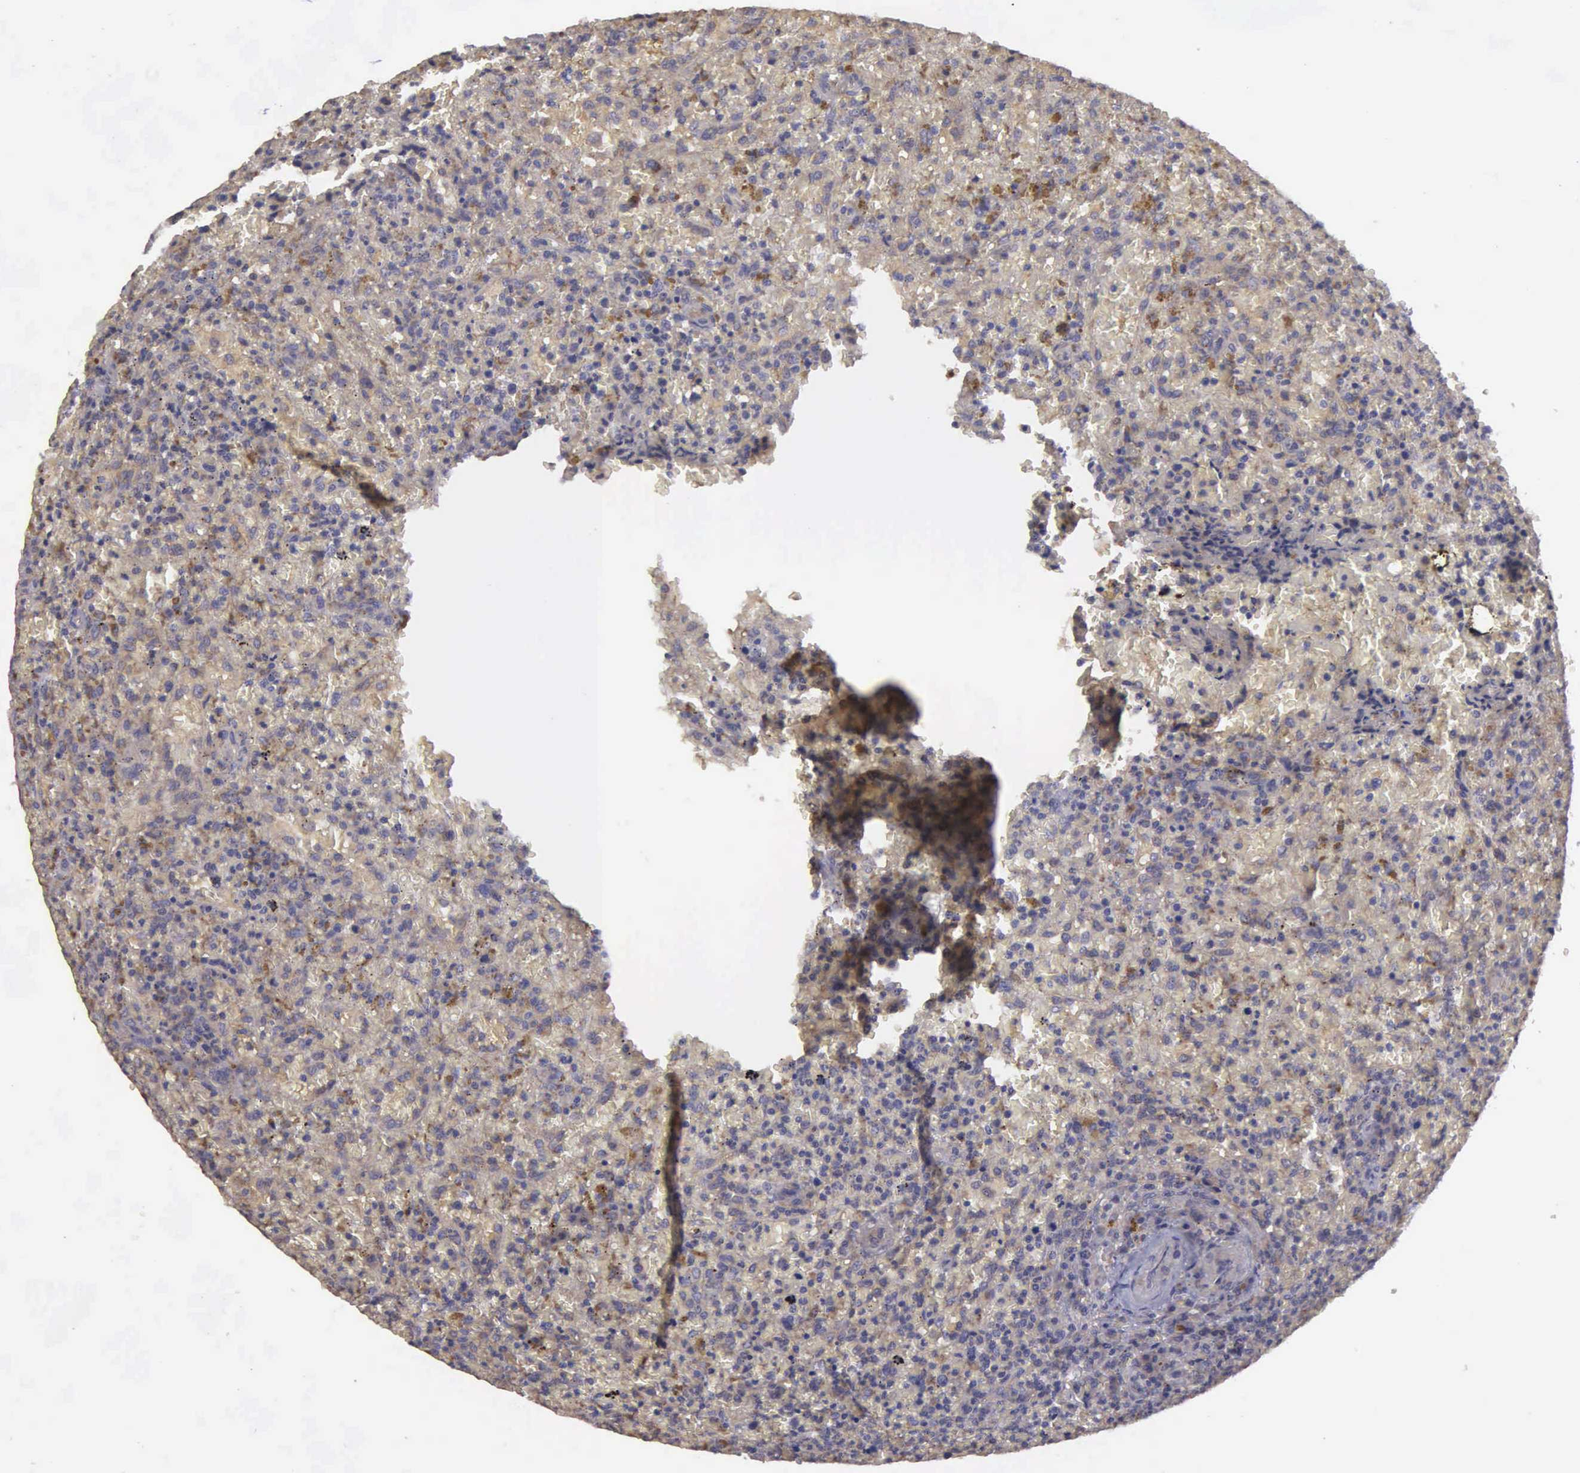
{"staining": {"intensity": "weak", "quantity": ">75%", "location": "cytoplasmic/membranous"}, "tissue": "lymphoma", "cell_type": "Tumor cells", "image_type": "cancer", "snomed": [{"axis": "morphology", "description": "Malignant lymphoma, non-Hodgkin's type, High grade"}, {"axis": "topography", "description": "Spleen"}, {"axis": "topography", "description": "Lymph node"}], "caption": "A micrograph of human malignant lymphoma, non-Hodgkin's type (high-grade) stained for a protein demonstrates weak cytoplasmic/membranous brown staining in tumor cells.", "gene": "RTL10", "patient": {"sex": "female", "age": 70}}